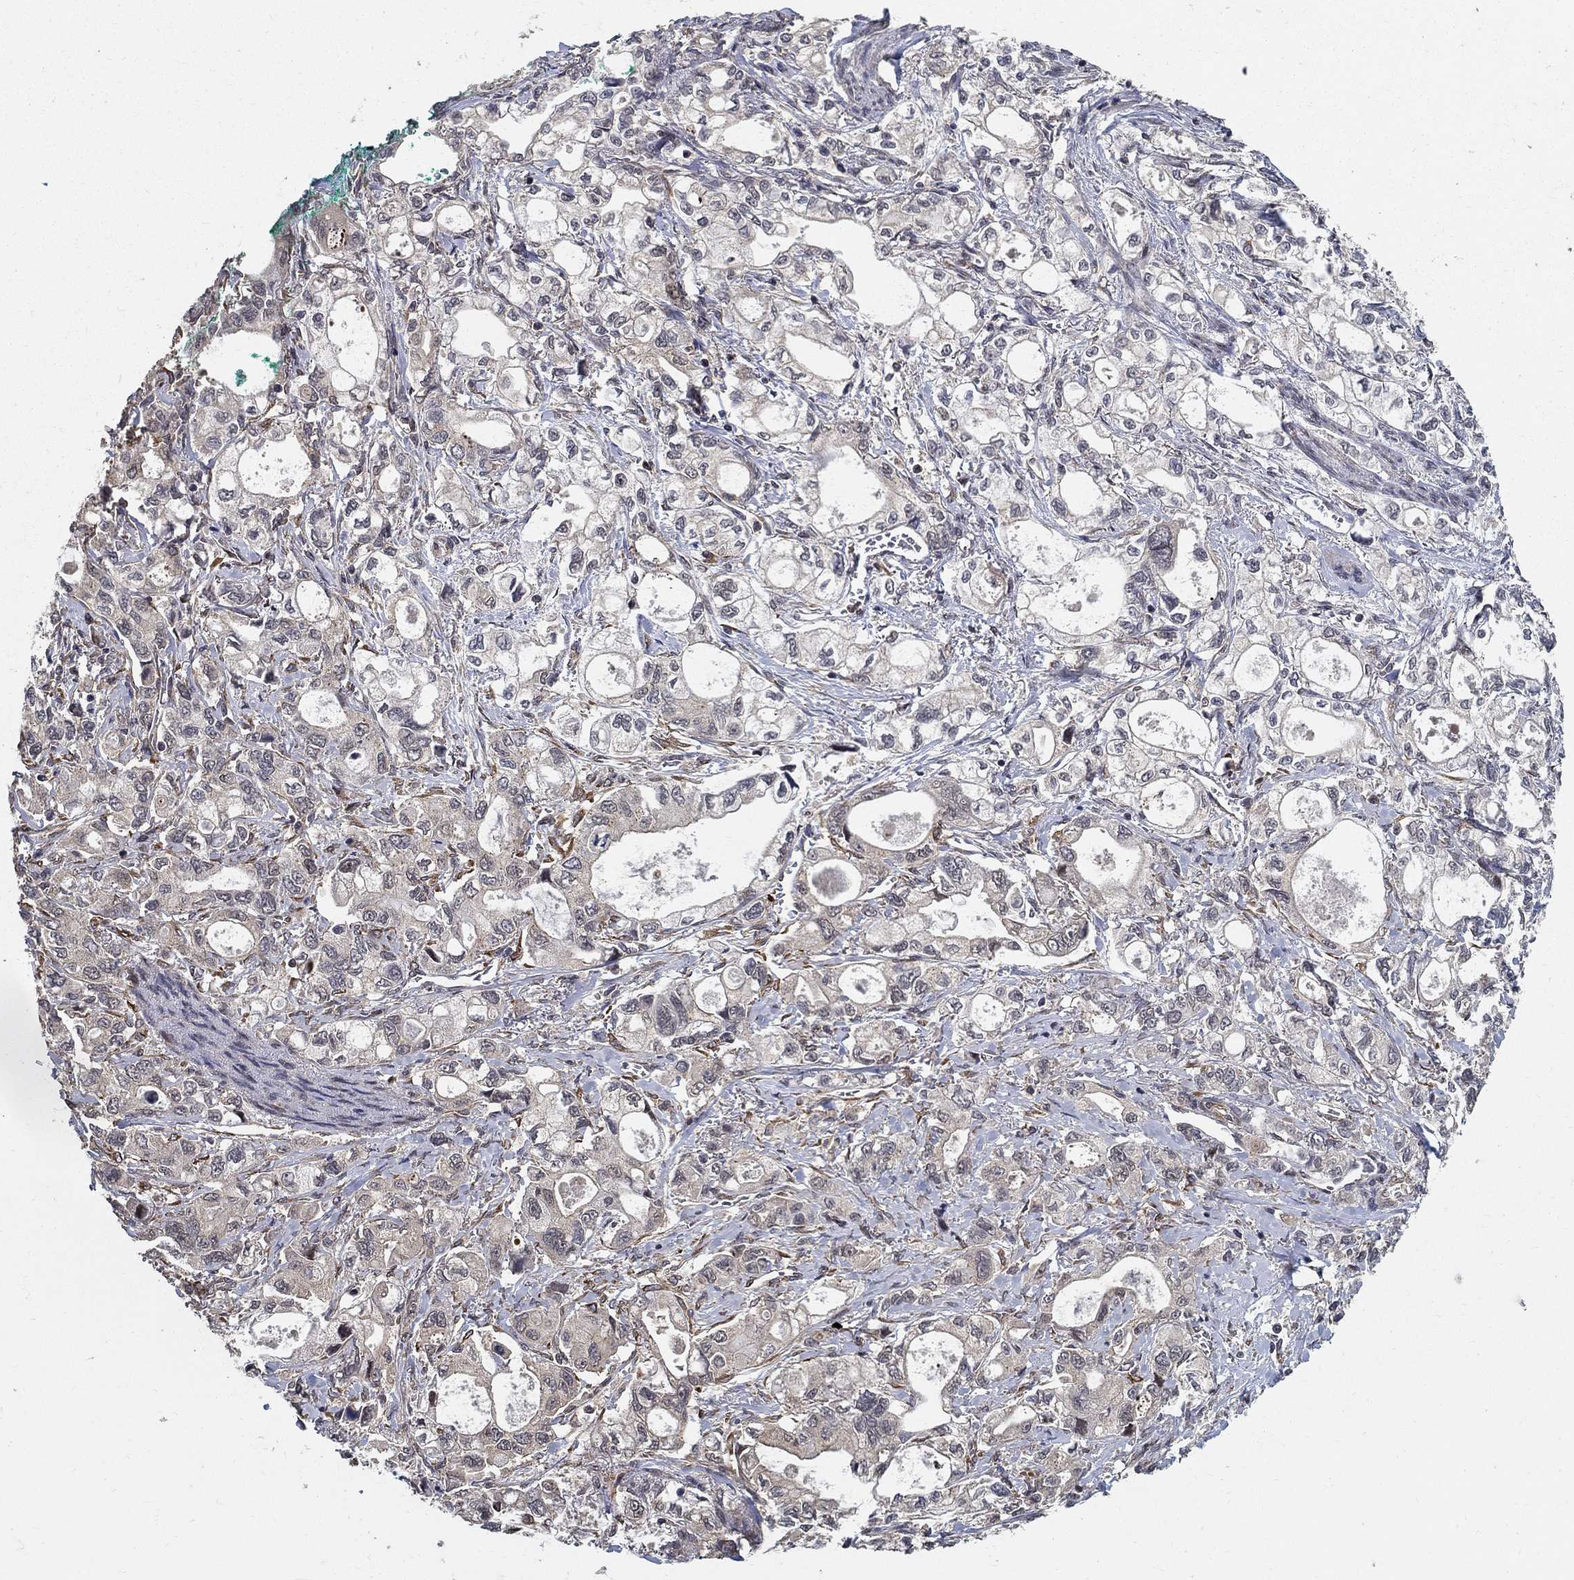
{"staining": {"intensity": "negative", "quantity": "none", "location": "none"}, "tissue": "stomach cancer", "cell_type": "Tumor cells", "image_type": "cancer", "snomed": [{"axis": "morphology", "description": "Adenocarcinoma, NOS"}, {"axis": "topography", "description": "Stomach"}], "caption": "This is an immunohistochemistry (IHC) micrograph of human stomach cancer (adenocarcinoma). There is no expression in tumor cells.", "gene": "ZNF594", "patient": {"sex": "male", "age": 63}}